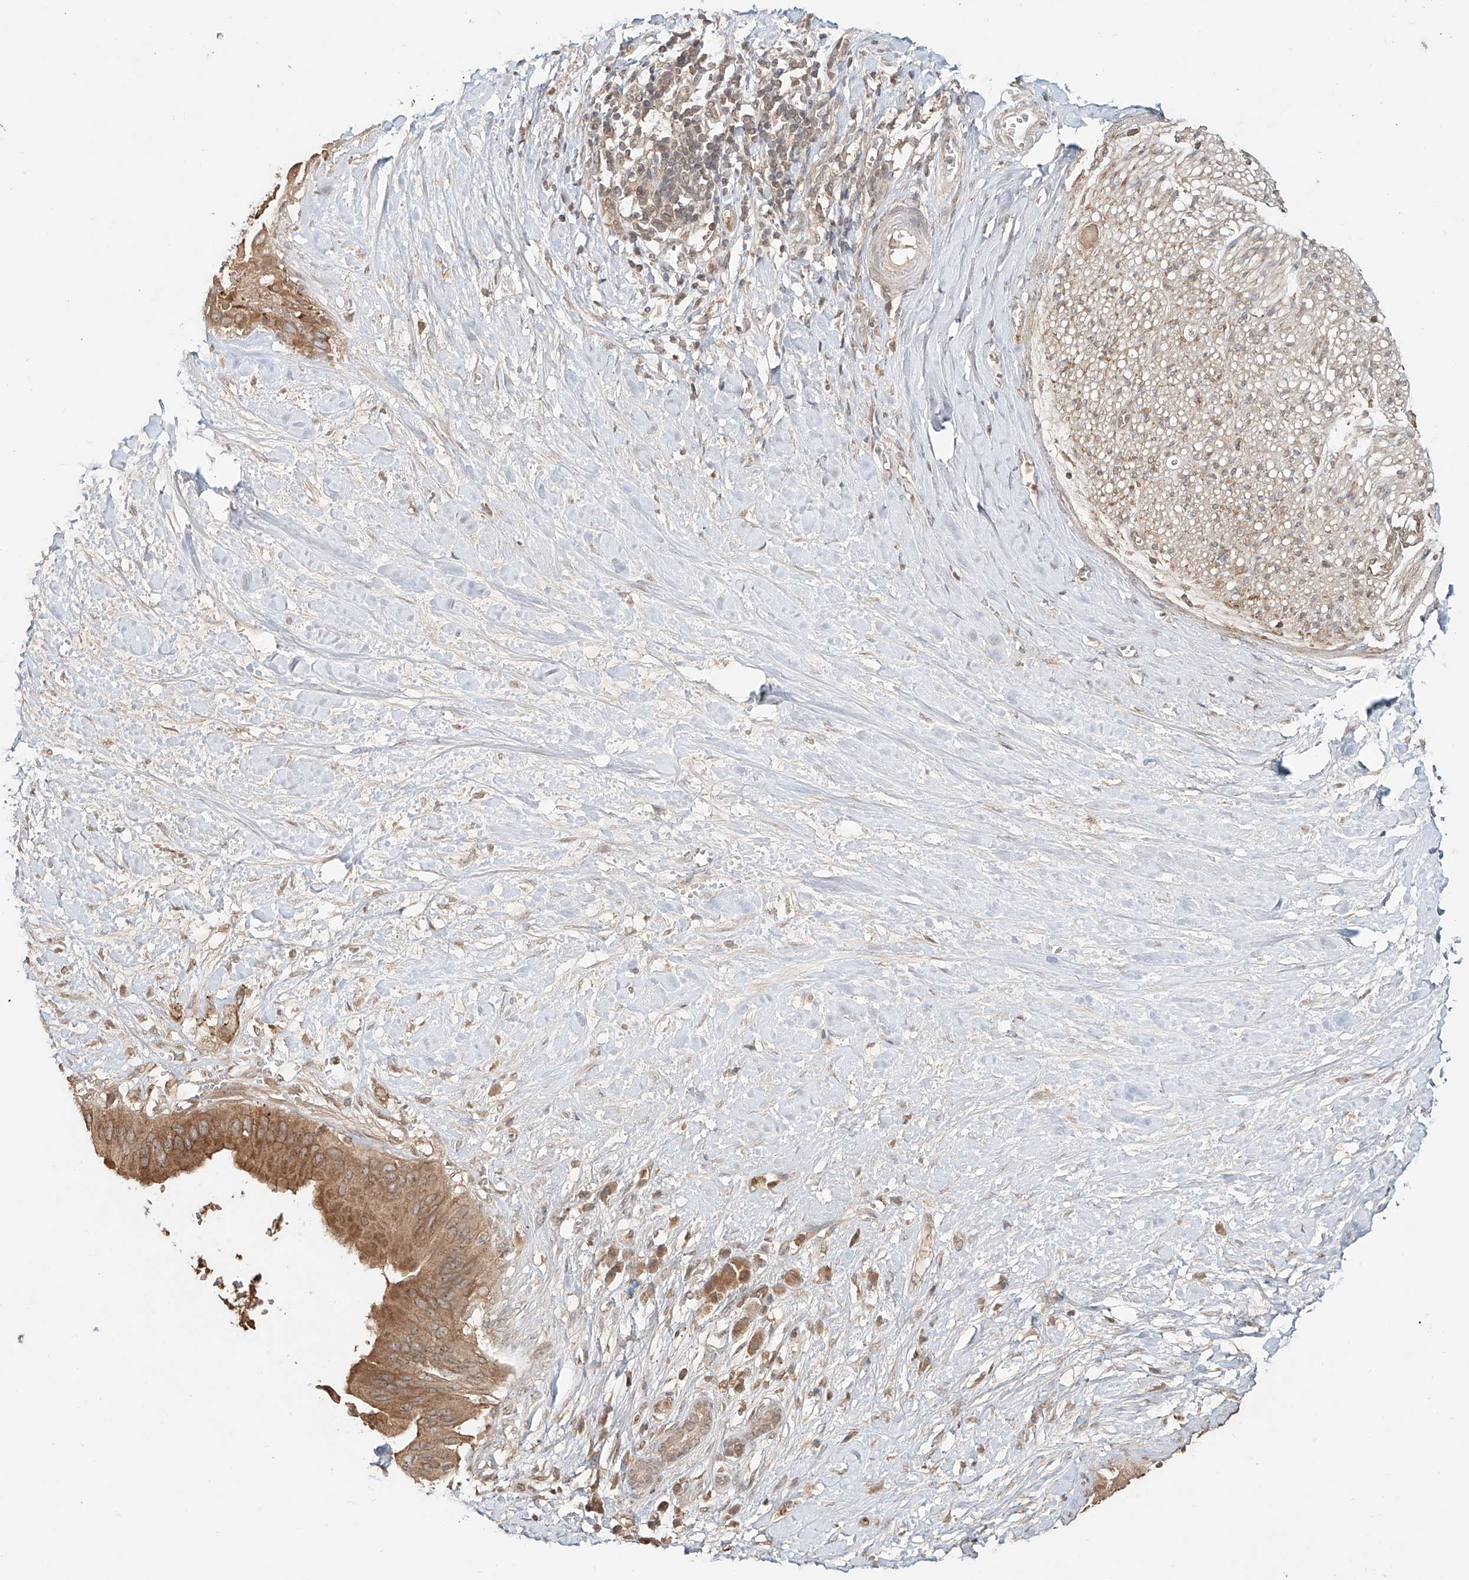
{"staining": {"intensity": "moderate", "quantity": ">75%", "location": "cytoplasmic/membranous"}, "tissue": "pancreatic cancer", "cell_type": "Tumor cells", "image_type": "cancer", "snomed": [{"axis": "morphology", "description": "Adenocarcinoma, NOS"}, {"axis": "topography", "description": "Pancreas"}], "caption": "This photomicrograph displays immunohistochemistry (IHC) staining of human adenocarcinoma (pancreatic), with medium moderate cytoplasmic/membranous expression in about >75% of tumor cells.", "gene": "ERO1A", "patient": {"sex": "male", "age": 55}}